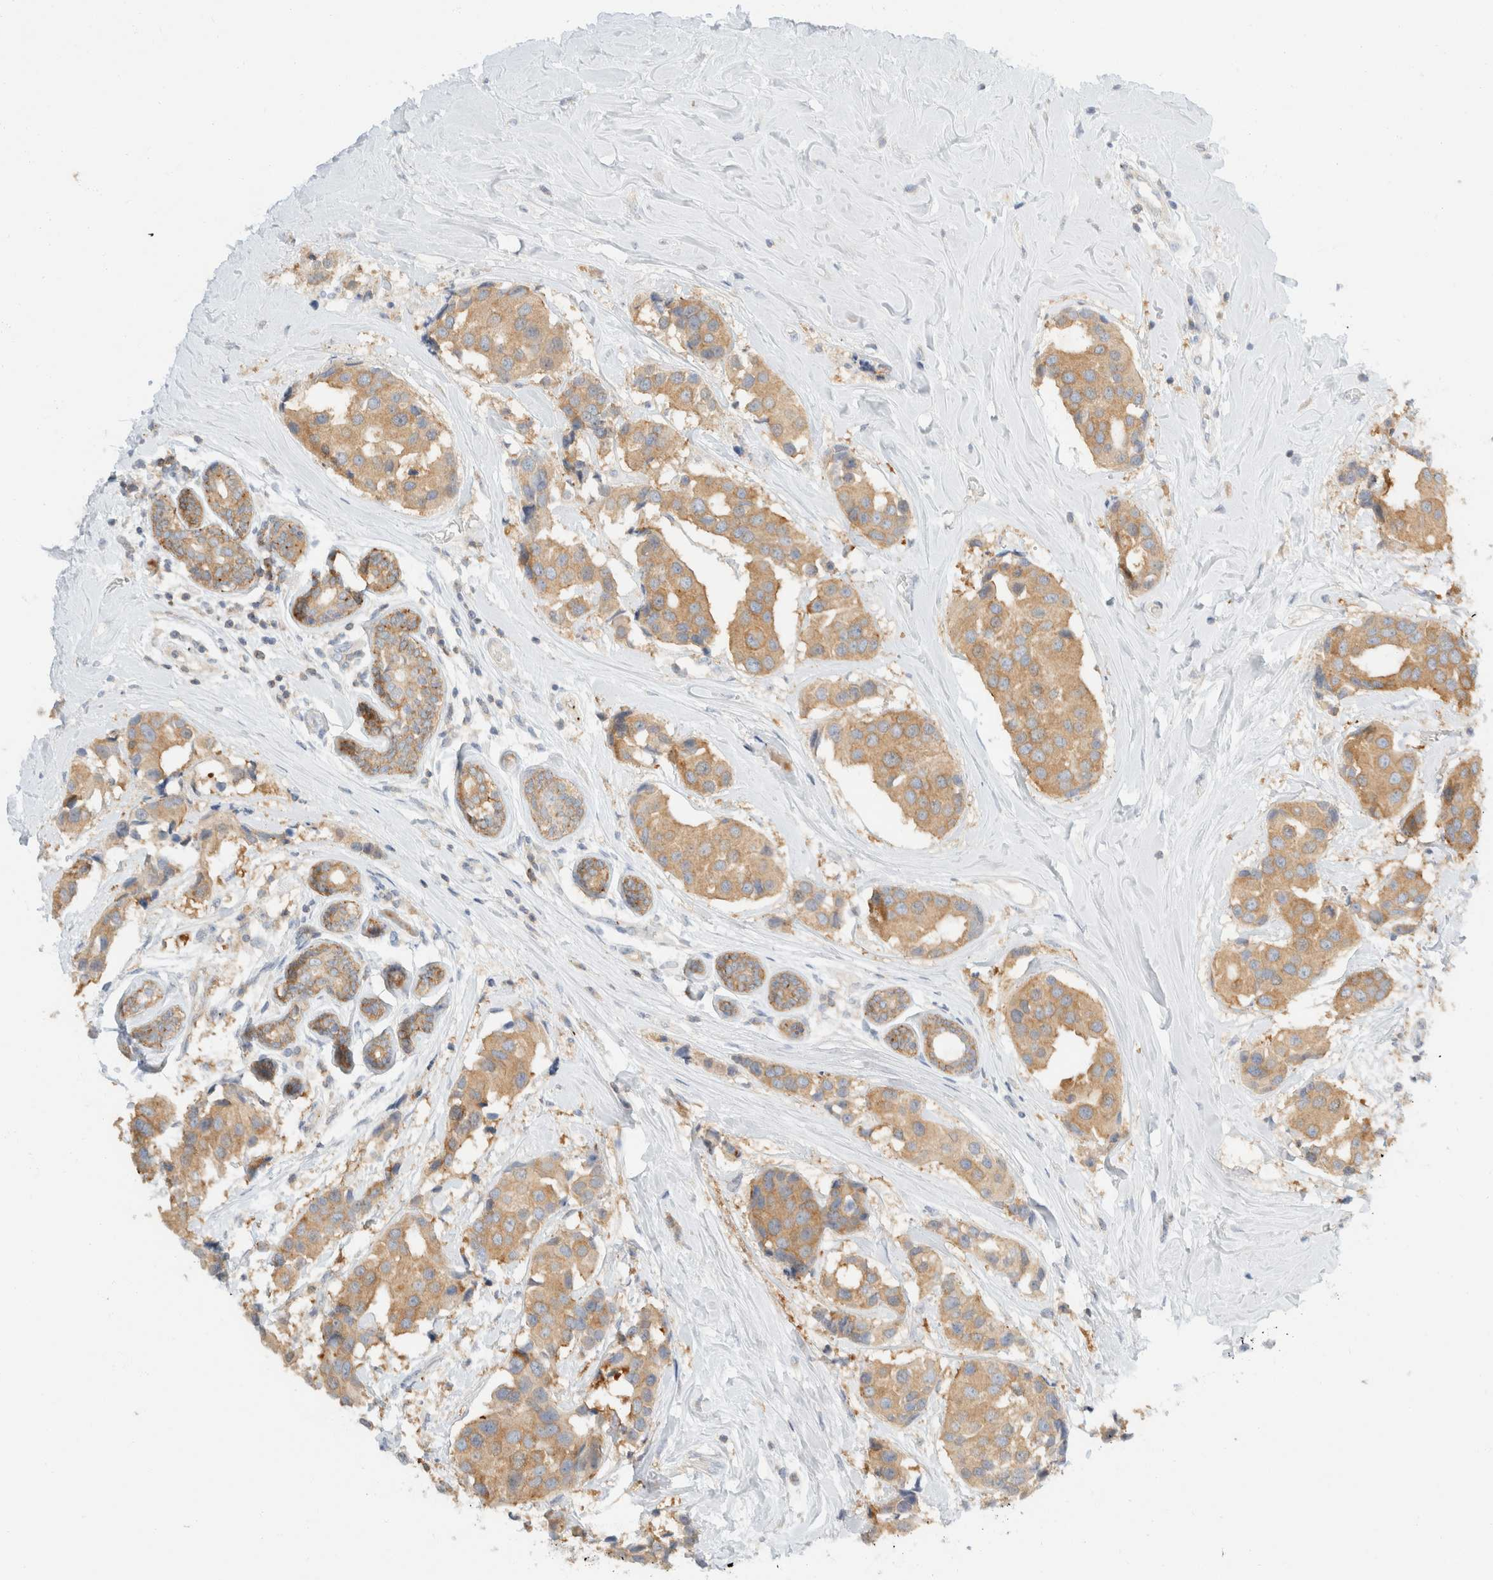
{"staining": {"intensity": "moderate", "quantity": ">75%", "location": "cytoplasmic/membranous"}, "tissue": "breast cancer", "cell_type": "Tumor cells", "image_type": "cancer", "snomed": [{"axis": "morphology", "description": "Normal tissue, NOS"}, {"axis": "morphology", "description": "Duct carcinoma"}, {"axis": "topography", "description": "Breast"}], "caption": "Human breast infiltrating ductal carcinoma stained with a brown dye reveals moderate cytoplasmic/membranous positive expression in approximately >75% of tumor cells.", "gene": "SH3GLB2", "patient": {"sex": "female", "age": 39}}